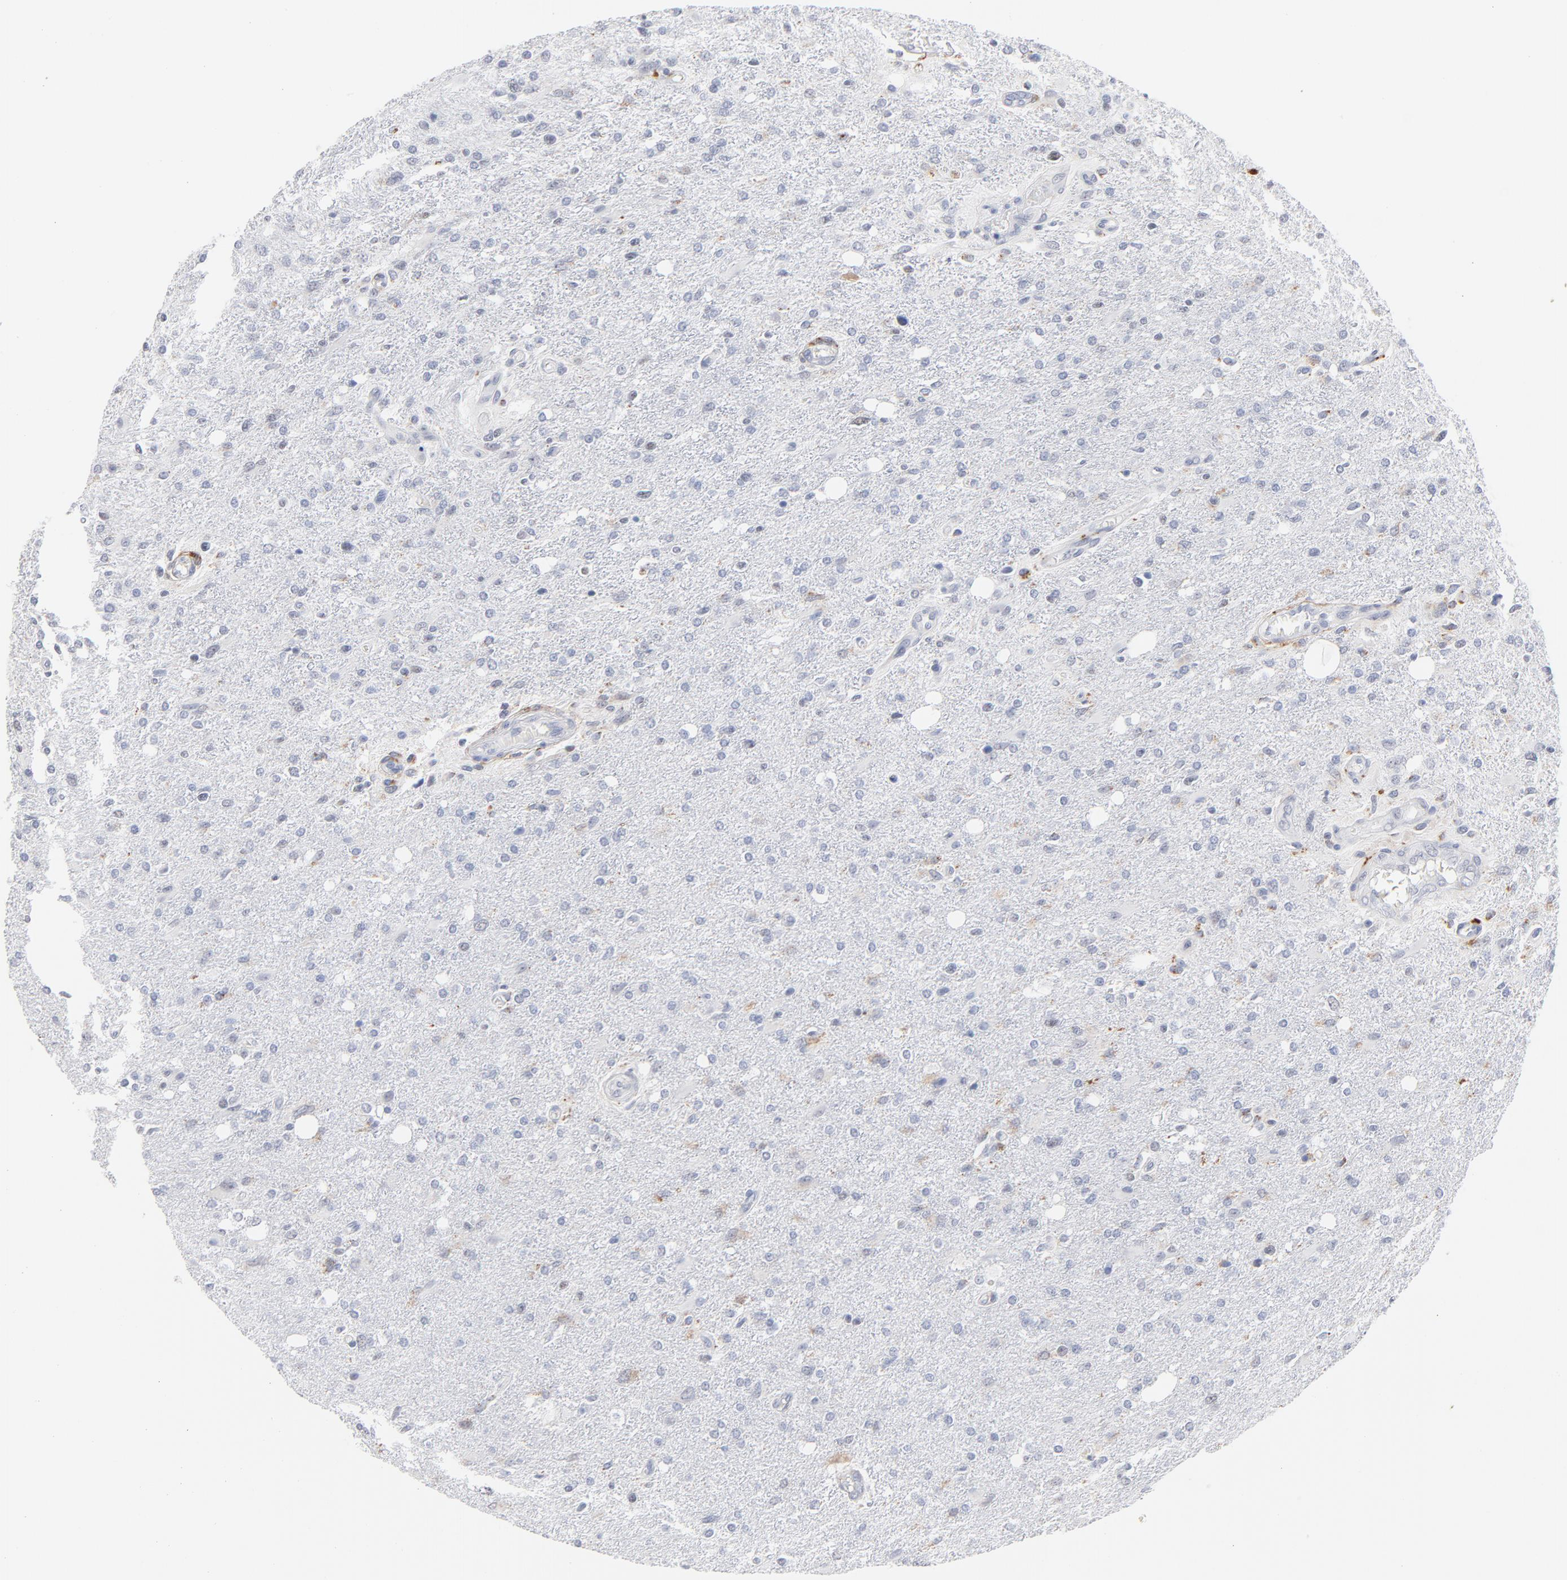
{"staining": {"intensity": "negative", "quantity": "none", "location": "none"}, "tissue": "glioma", "cell_type": "Tumor cells", "image_type": "cancer", "snomed": [{"axis": "morphology", "description": "Glioma, malignant, High grade"}, {"axis": "topography", "description": "Cerebral cortex"}], "caption": "Human glioma stained for a protein using immunohistochemistry reveals no staining in tumor cells.", "gene": "LTBP2", "patient": {"sex": "male", "age": 76}}